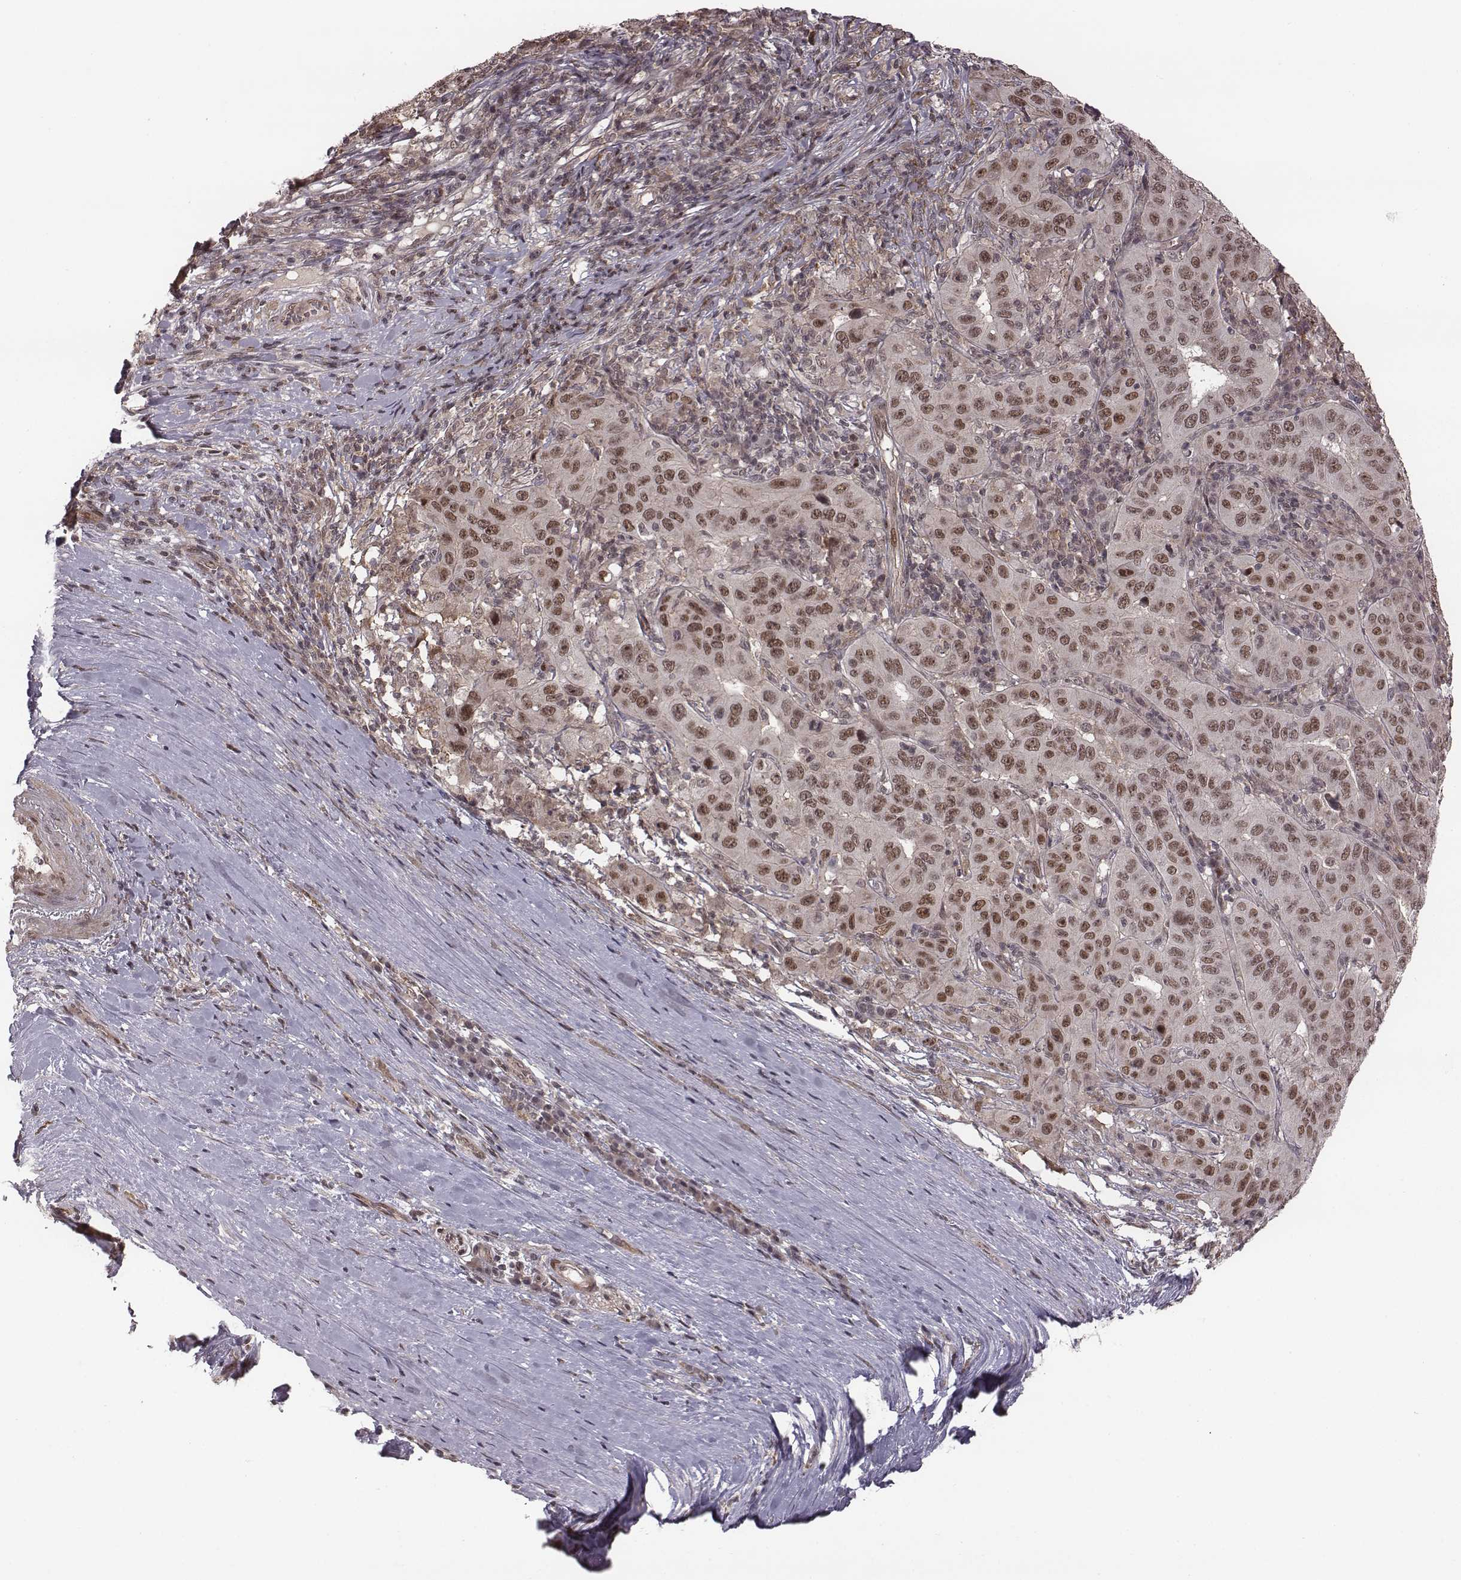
{"staining": {"intensity": "moderate", "quantity": "25%-75%", "location": "nuclear"}, "tissue": "pancreatic cancer", "cell_type": "Tumor cells", "image_type": "cancer", "snomed": [{"axis": "morphology", "description": "Adenocarcinoma, NOS"}, {"axis": "topography", "description": "Pancreas"}], "caption": "Protein expression by IHC reveals moderate nuclear expression in about 25%-75% of tumor cells in pancreatic adenocarcinoma.", "gene": "RPL3", "patient": {"sex": "male", "age": 63}}